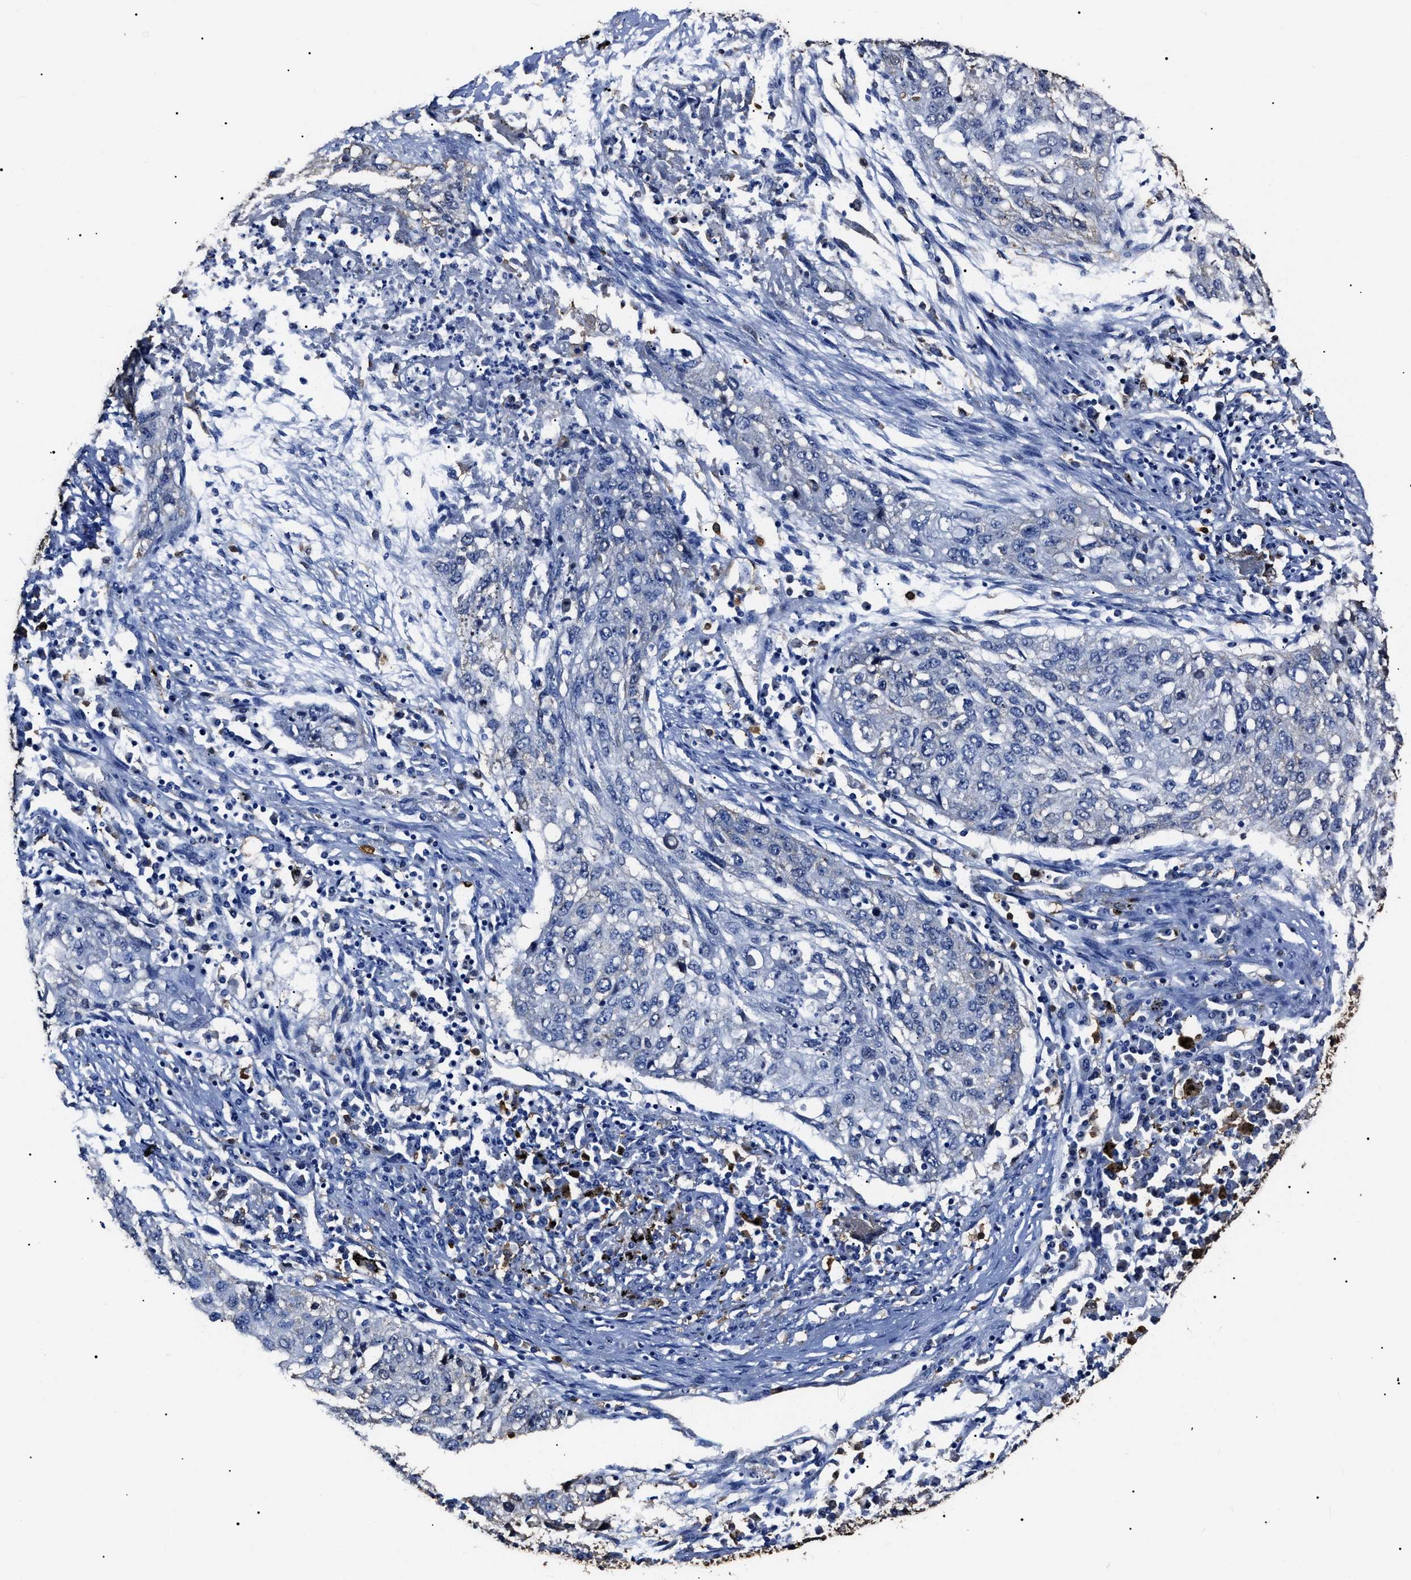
{"staining": {"intensity": "negative", "quantity": "none", "location": "none"}, "tissue": "lung cancer", "cell_type": "Tumor cells", "image_type": "cancer", "snomed": [{"axis": "morphology", "description": "Squamous cell carcinoma, NOS"}, {"axis": "topography", "description": "Lung"}], "caption": "Immunohistochemistry image of lung cancer stained for a protein (brown), which demonstrates no expression in tumor cells.", "gene": "ALDH1A1", "patient": {"sex": "female", "age": 63}}